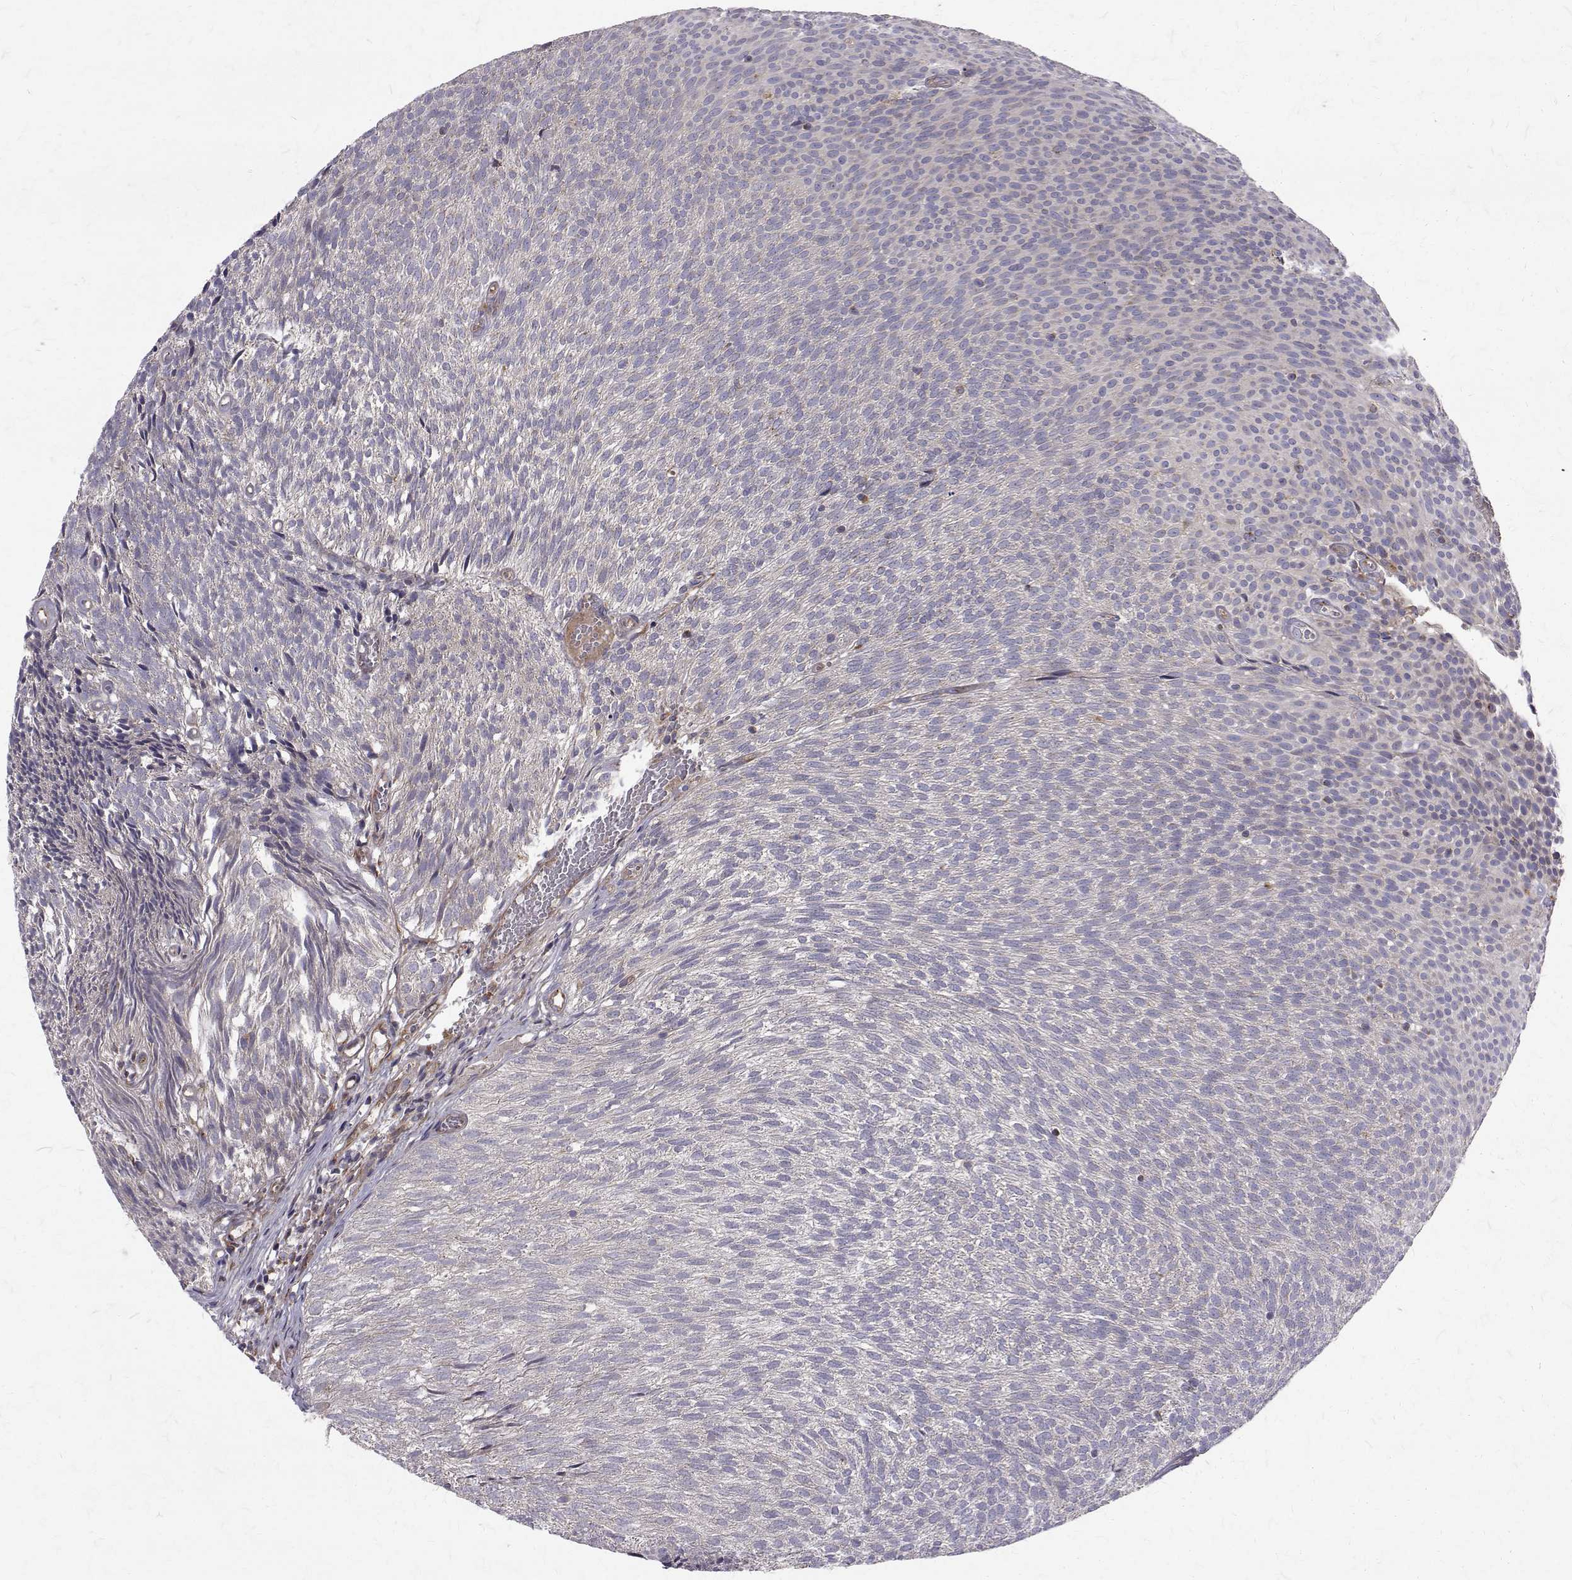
{"staining": {"intensity": "negative", "quantity": "none", "location": "none"}, "tissue": "urothelial cancer", "cell_type": "Tumor cells", "image_type": "cancer", "snomed": [{"axis": "morphology", "description": "Urothelial carcinoma, Low grade"}, {"axis": "topography", "description": "Urinary bladder"}], "caption": "High magnification brightfield microscopy of urothelial cancer stained with DAB (brown) and counterstained with hematoxylin (blue): tumor cells show no significant expression.", "gene": "ARFGAP1", "patient": {"sex": "male", "age": 77}}